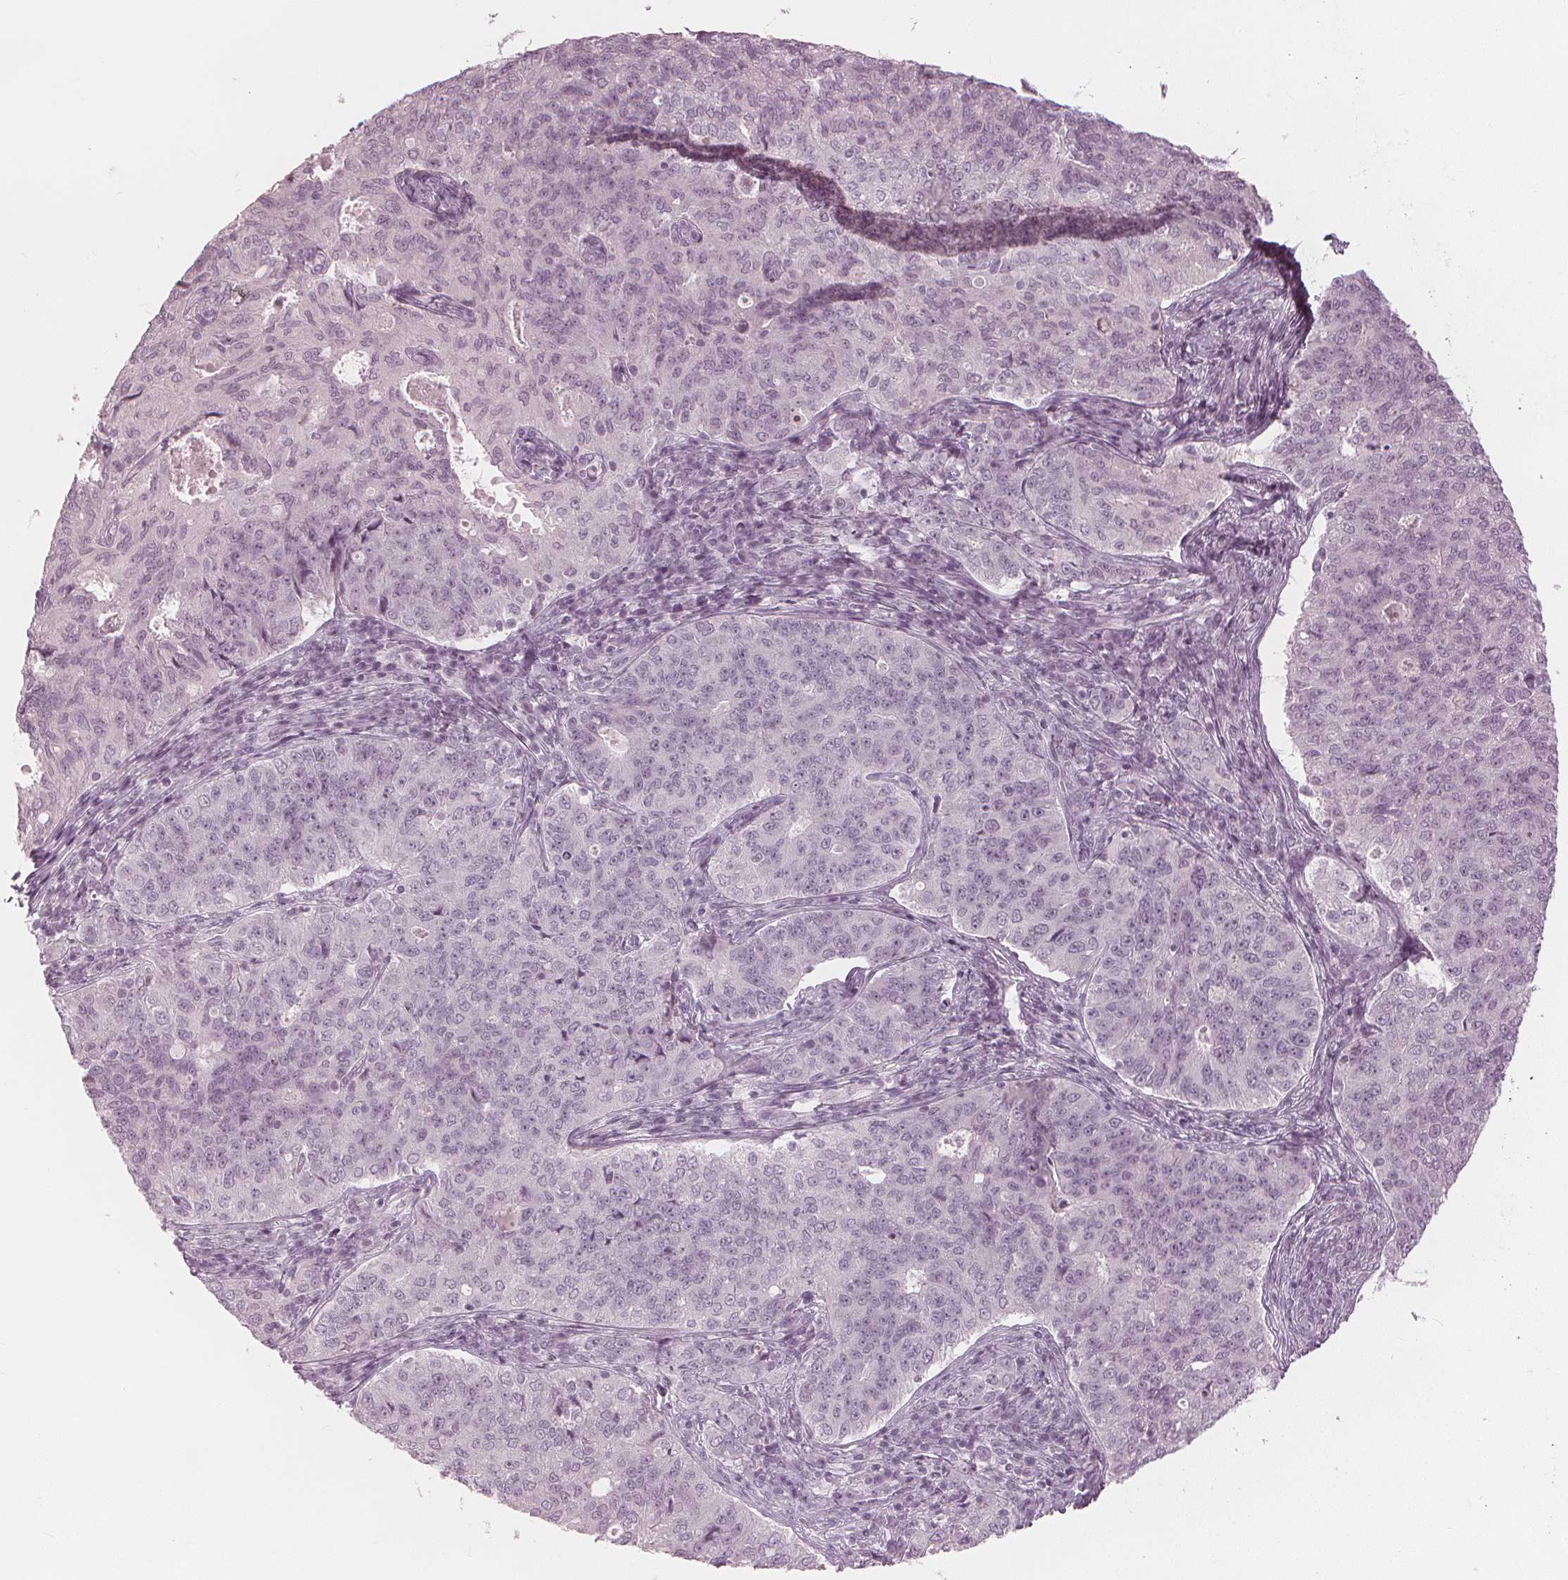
{"staining": {"intensity": "negative", "quantity": "none", "location": "none"}, "tissue": "endometrial cancer", "cell_type": "Tumor cells", "image_type": "cancer", "snomed": [{"axis": "morphology", "description": "Adenocarcinoma, NOS"}, {"axis": "topography", "description": "Endometrium"}], "caption": "Protein analysis of endometrial cancer (adenocarcinoma) reveals no significant staining in tumor cells.", "gene": "PAEP", "patient": {"sex": "female", "age": 43}}